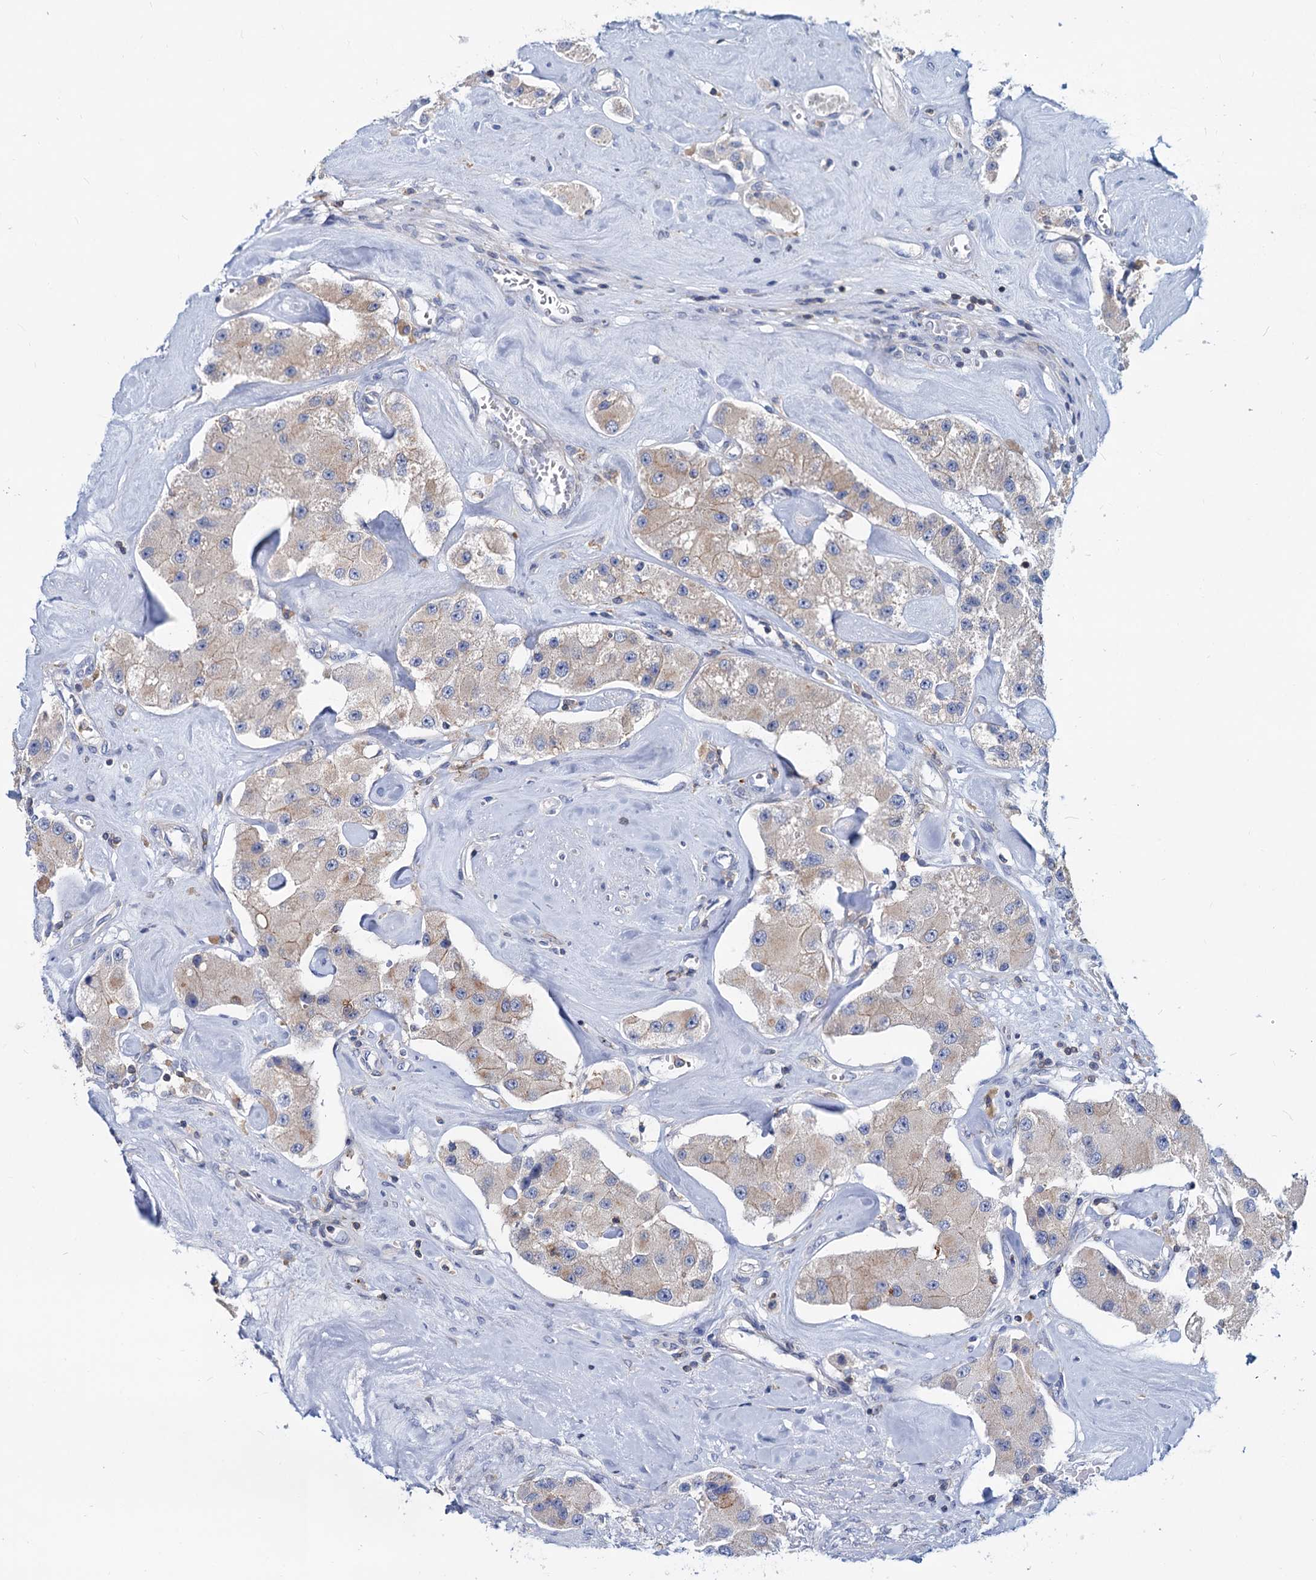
{"staining": {"intensity": "negative", "quantity": "none", "location": "none"}, "tissue": "carcinoid", "cell_type": "Tumor cells", "image_type": "cancer", "snomed": [{"axis": "morphology", "description": "Carcinoid, malignant, NOS"}, {"axis": "topography", "description": "Pancreas"}], "caption": "Protein analysis of carcinoid displays no significant positivity in tumor cells.", "gene": "LRCH4", "patient": {"sex": "male", "age": 41}}